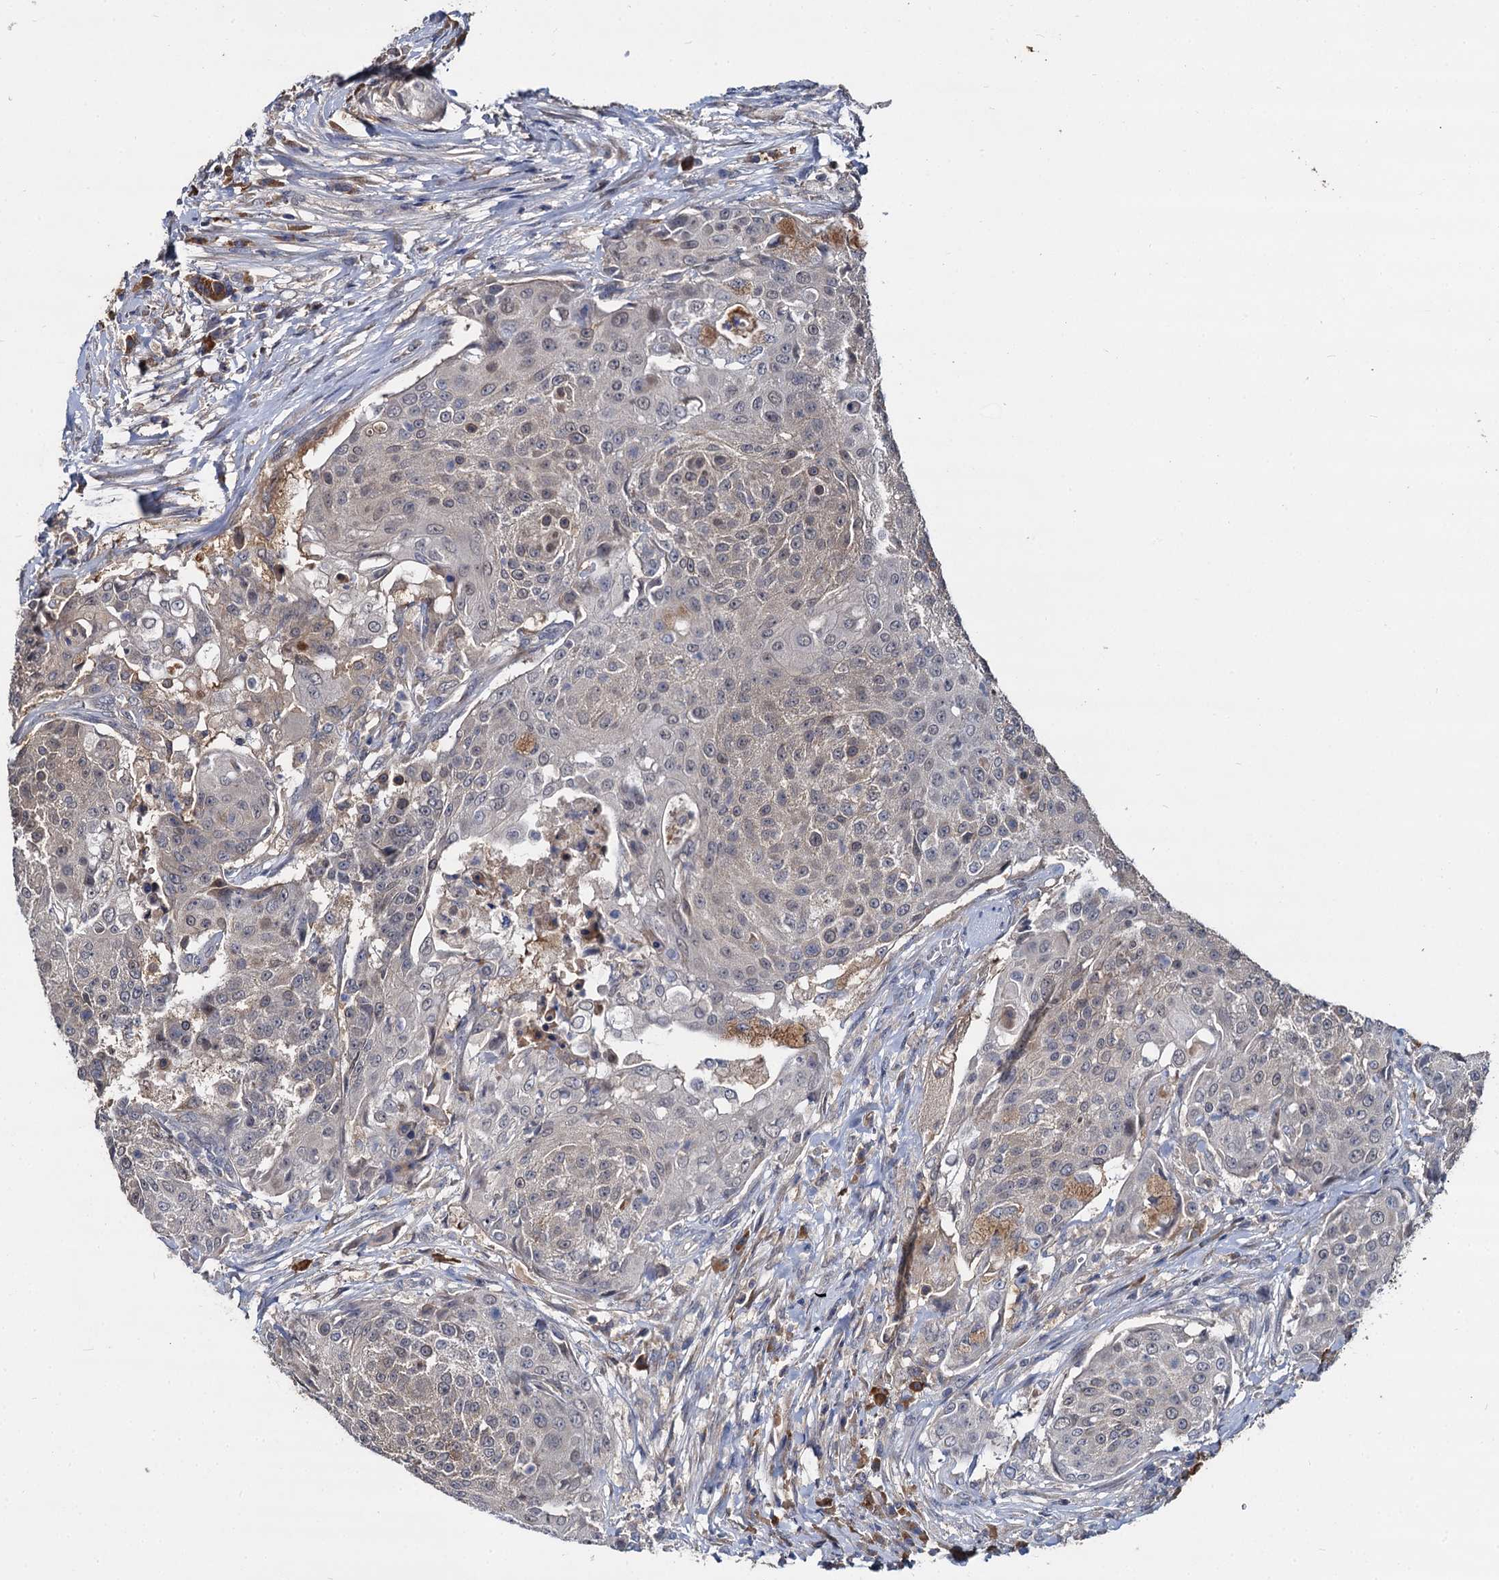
{"staining": {"intensity": "negative", "quantity": "none", "location": "none"}, "tissue": "urothelial cancer", "cell_type": "Tumor cells", "image_type": "cancer", "snomed": [{"axis": "morphology", "description": "Urothelial carcinoma, High grade"}, {"axis": "topography", "description": "Urinary bladder"}], "caption": "This is a micrograph of IHC staining of urothelial cancer, which shows no positivity in tumor cells.", "gene": "CCDC184", "patient": {"sex": "female", "age": 63}}